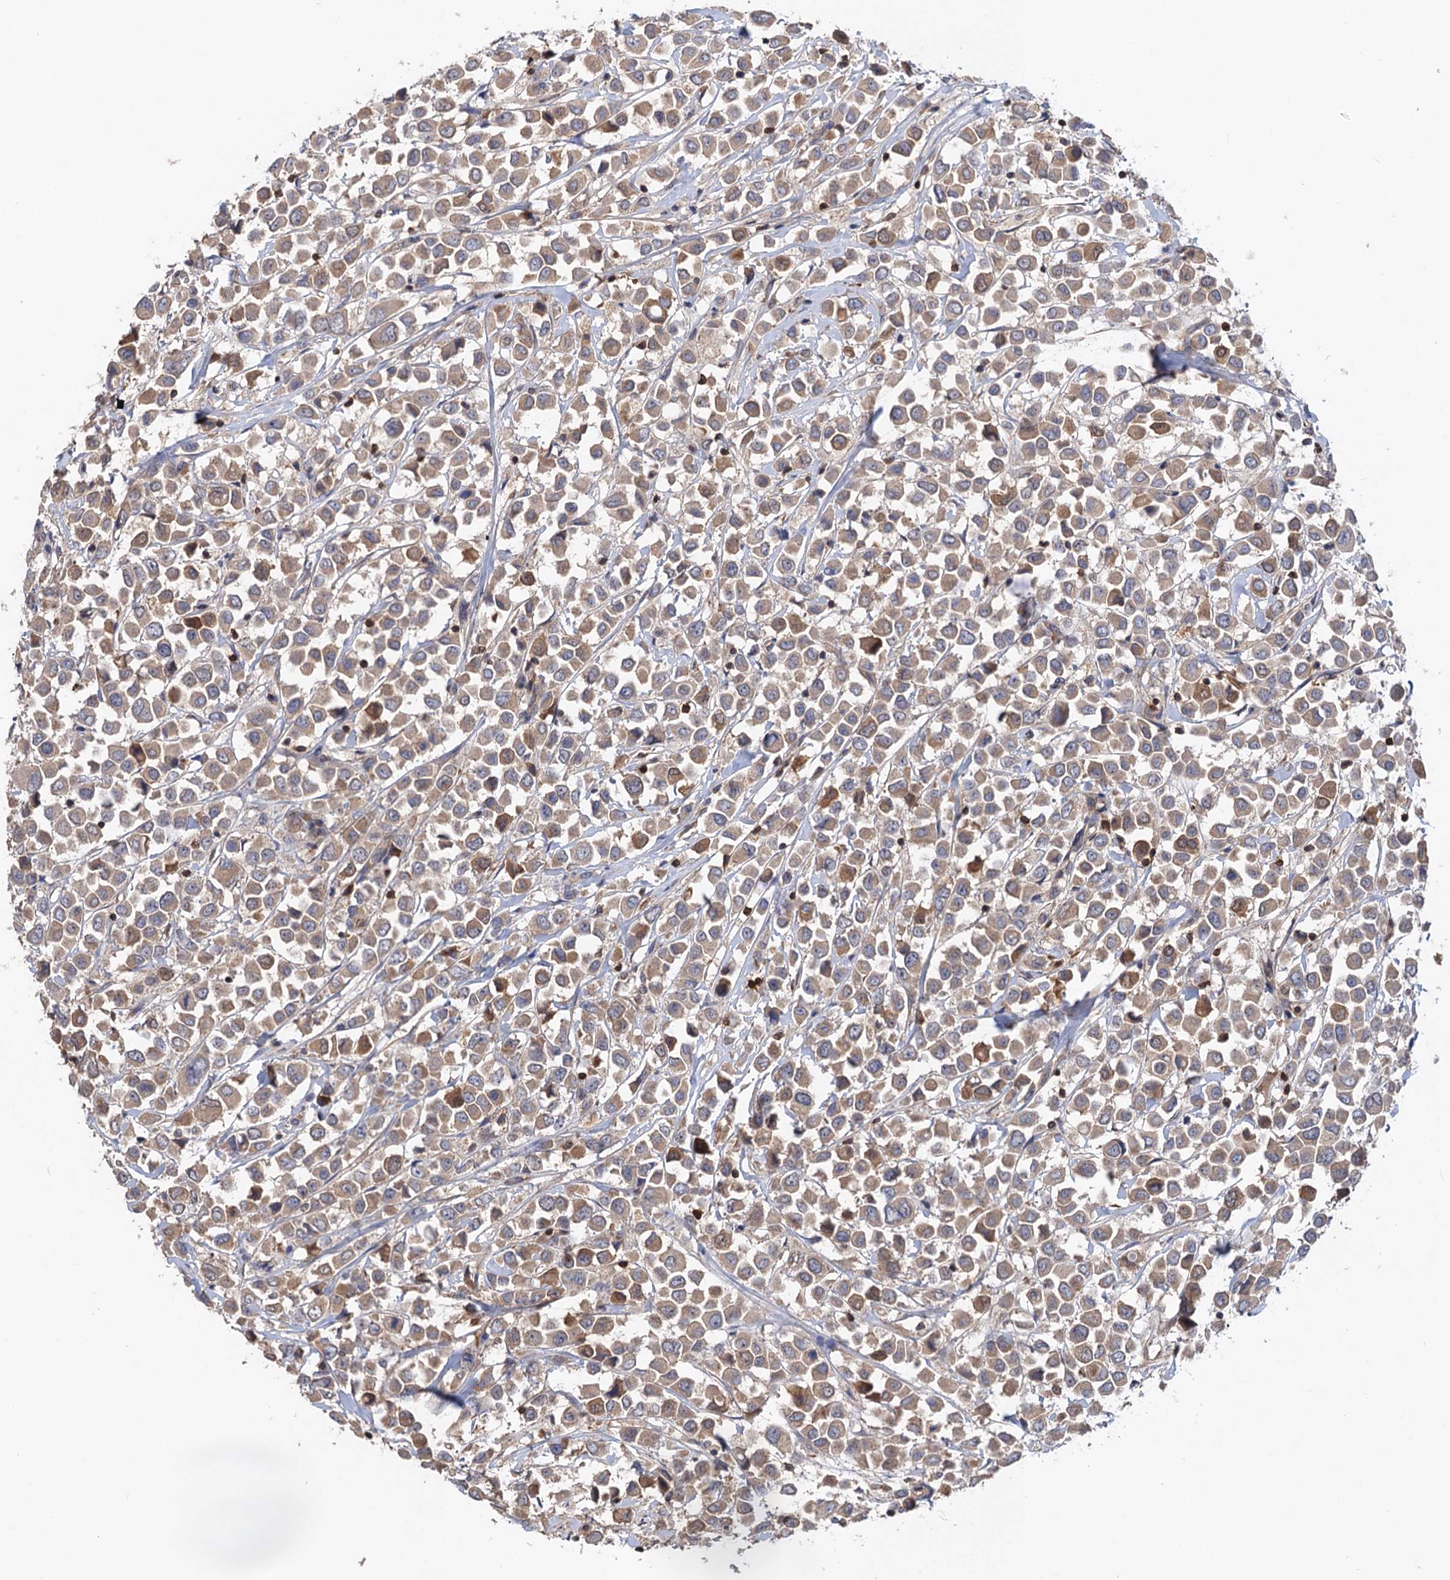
{"staining": {"intensity": "weak", "quantity": ">75%", "location": "cytoplasmic/membranous"}, "tissue": "breast cancer", "cell_type": "Tumor cells", "image_type": "cancer", "snomed": [{"axis": "morphology", "description": "Duct carcinoma"}, {"axis": "topography", "description": "Breast"}], "caption": "Immunohistochemistry histopathology image of breast cancer stained for a protein (brown), which exhibits low levels of weak cytoplasmic/membranous positivity in about >75% of tumor cells.", "gene": "DGKA", "patient": {"sex": "female", "age": 61}}